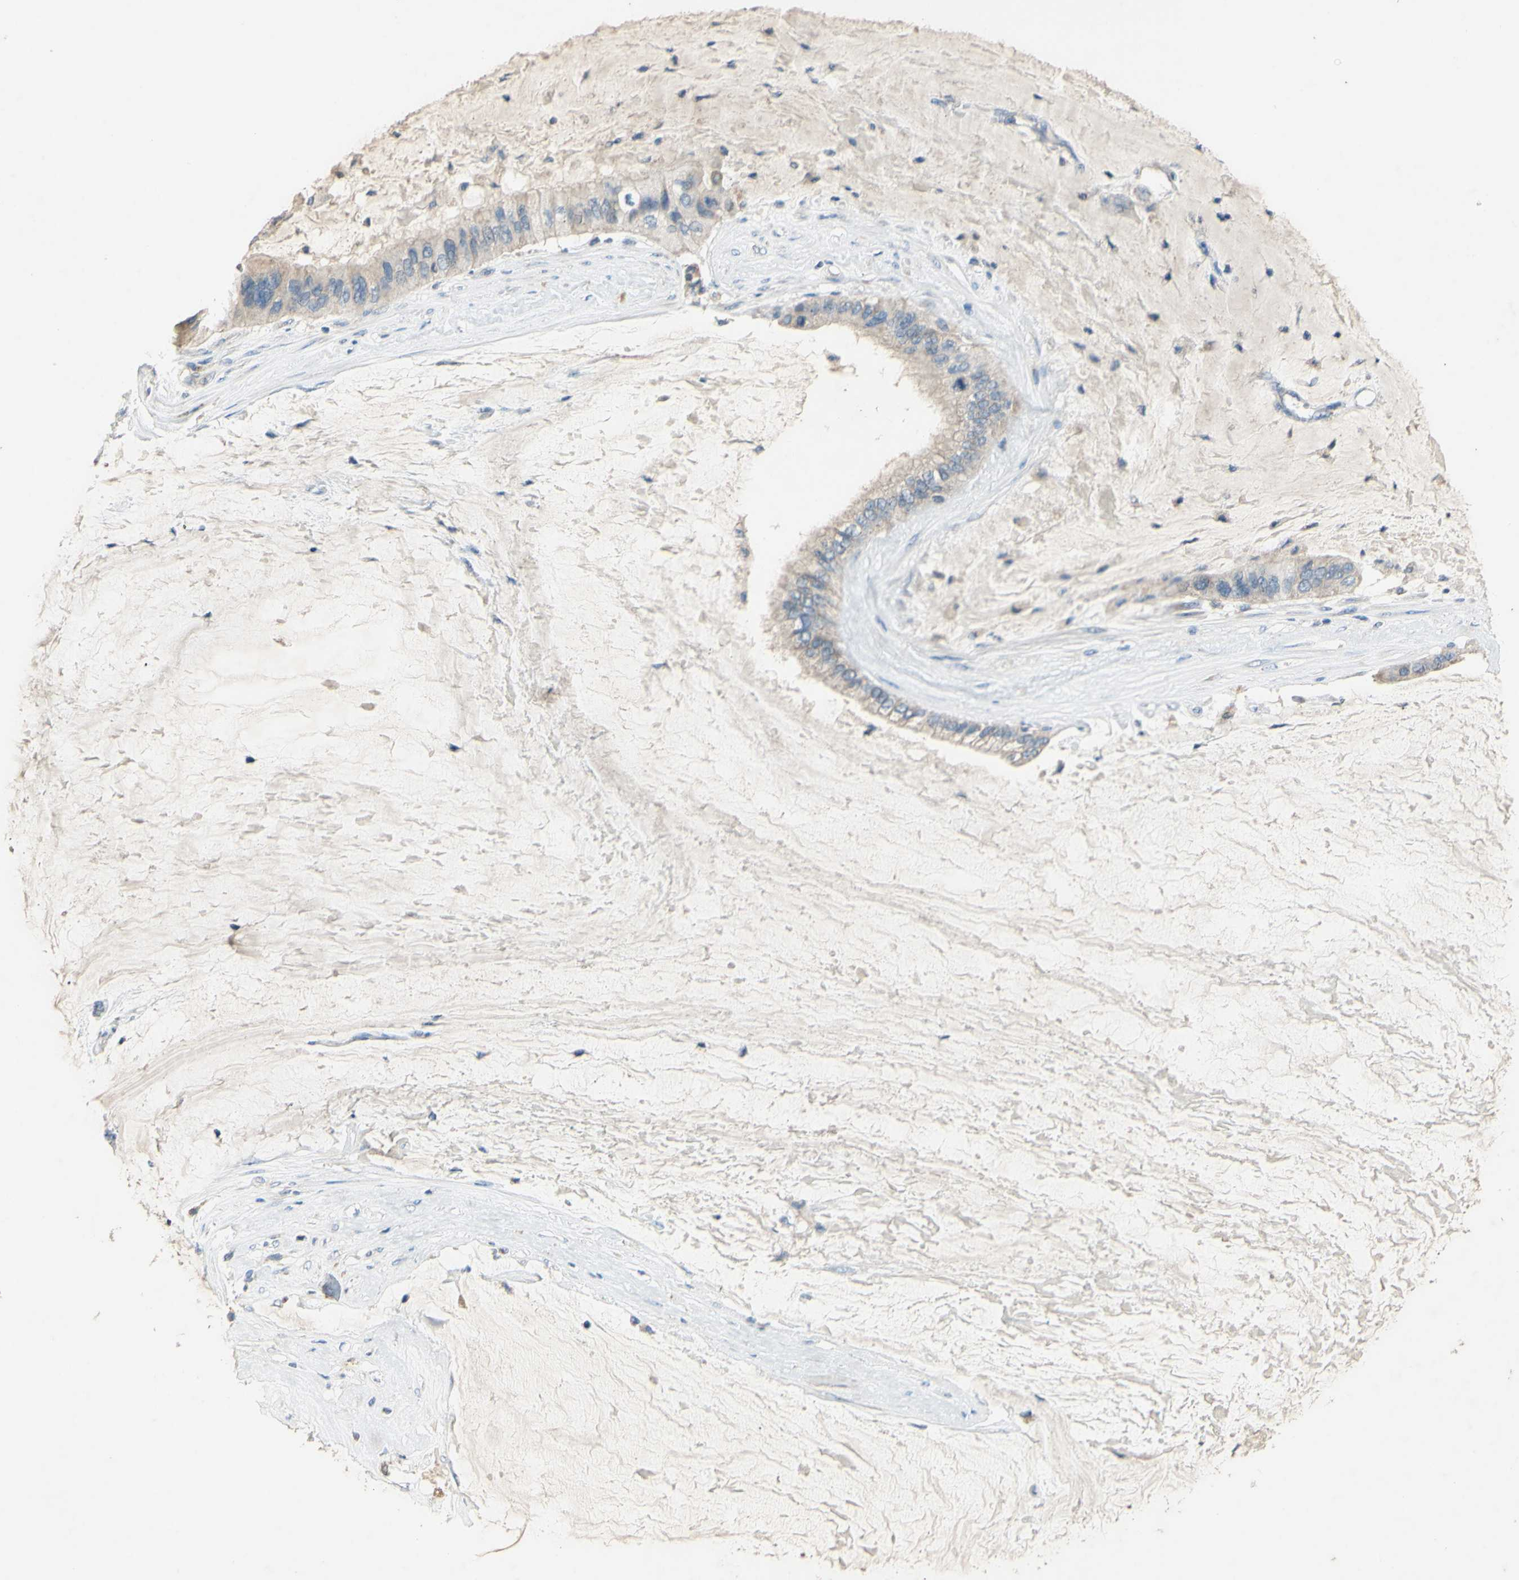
{"staining": {"intensity": "negative", "quantity": "none", "location": "none"}, "tissue": "ovarian cancer", "cell_type": "Tumor cells", "image_type": "cancer", "snomed": [{"axis": "morphology", "description": "Cystadenocarcinoma, mucinous, NOS"}, {"axis": "topography", "description": "Ovary"}], "caption": "IHC histopathology image of ovarian cancer stained for a protein (brown), which exhibits no staining in tumor cells. (Immunohistochemistry, brightfield microscopy, high magnification).", "gene": "PTGIS", "patient": {"sex": "female", "age": 80}}